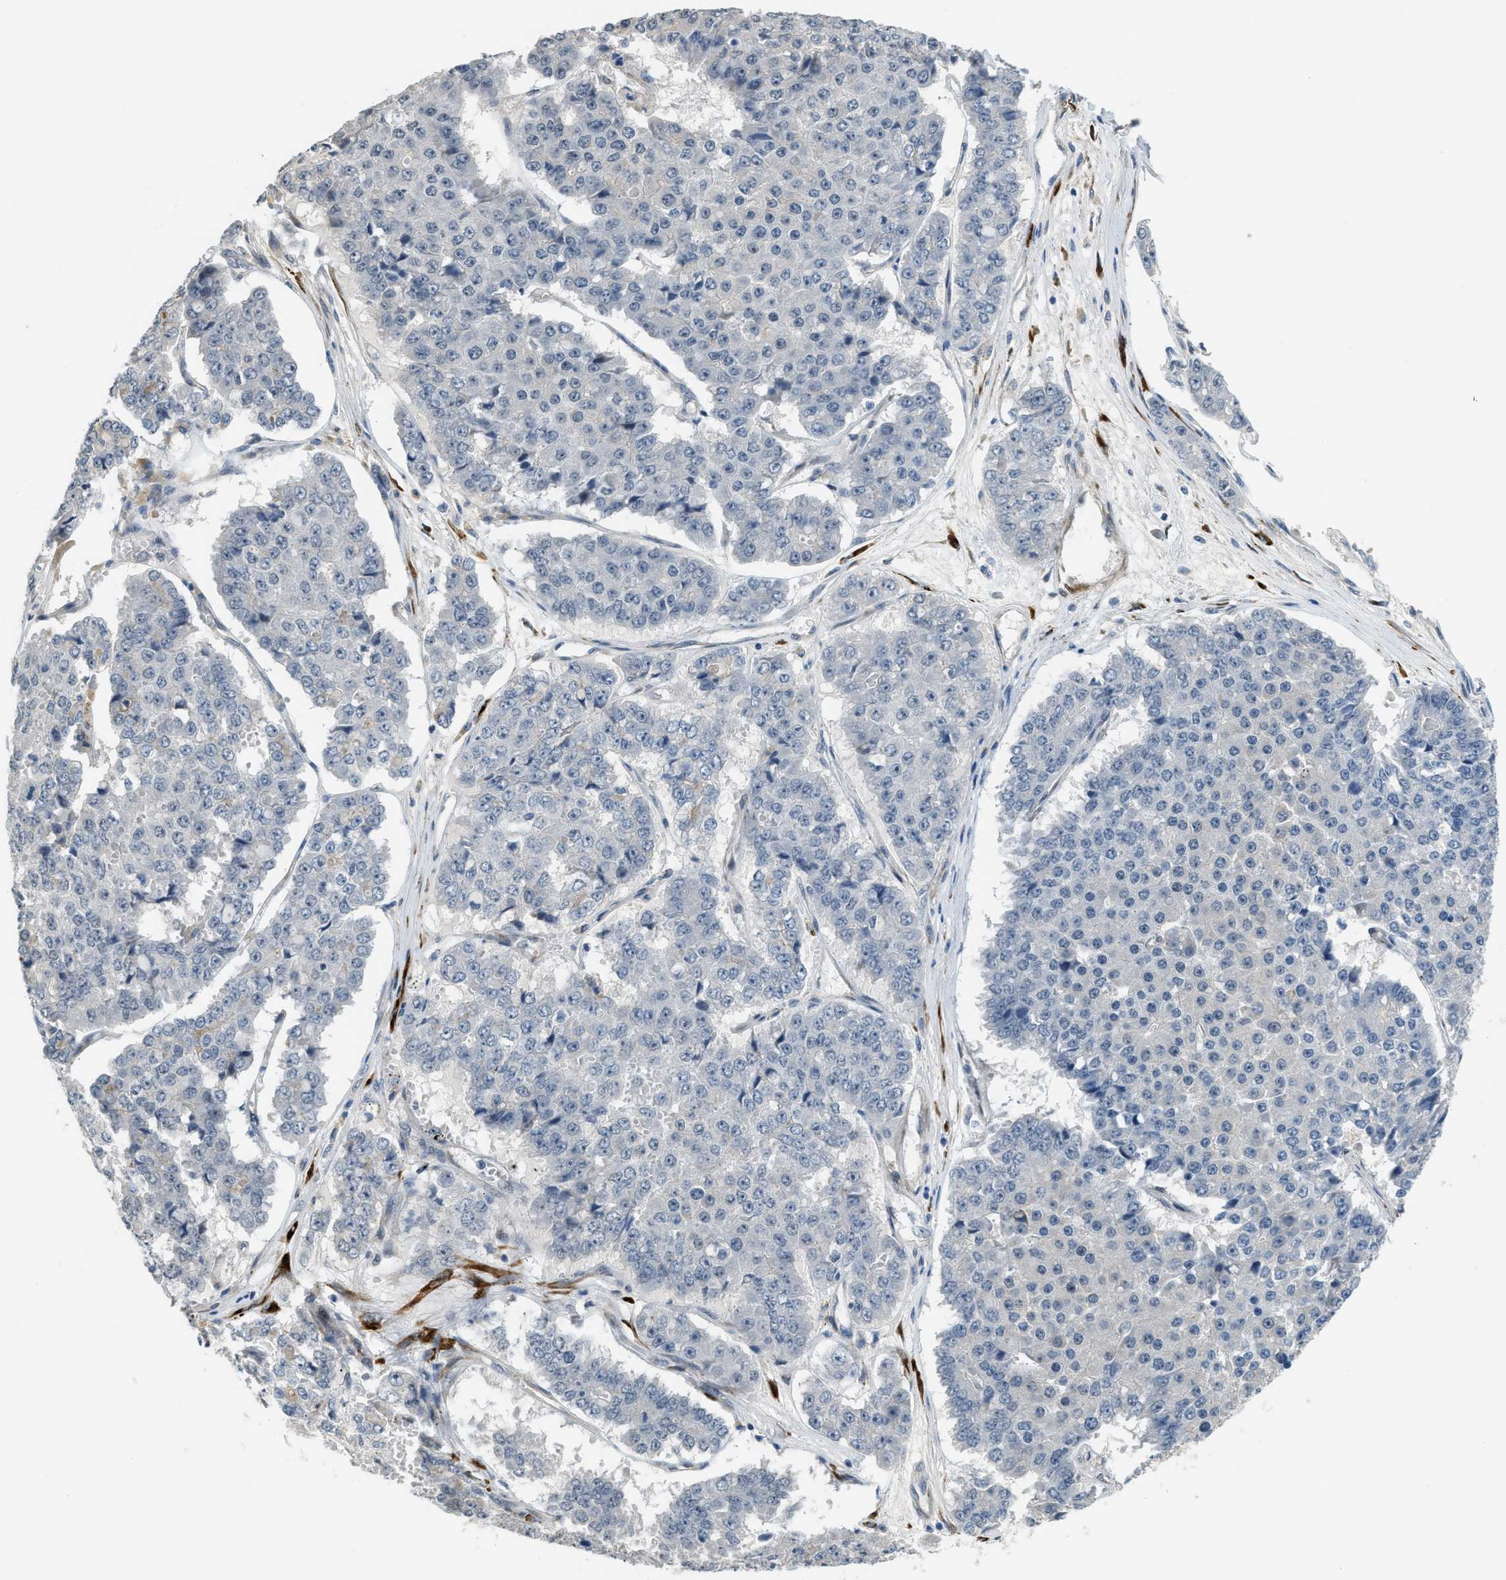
{"staining": {"intensity": "negative", "quantity": "none", "location": "none"}, "tissue": "pancreatic cancer", "cell_type": "Tumor cells", "image_type": "cancer", "snomed": [{"axis": "morphology", "description": "Adenocarcinoma, NOS"}, {"axis": "topography", "description": "Pancreas"}], "caption": "Tumor cells show no significant protein staining in adenocarcinoma (pancreatic). The staining was performed using DAB (3,3'-diaminobenzidine) to visualize the protein expression in brown, while the nuclei were stained in blue with hematoxylin (Magnification: 20x).", "gene": "TMEM154", "patient": {"sex": "male", "age": 50}}